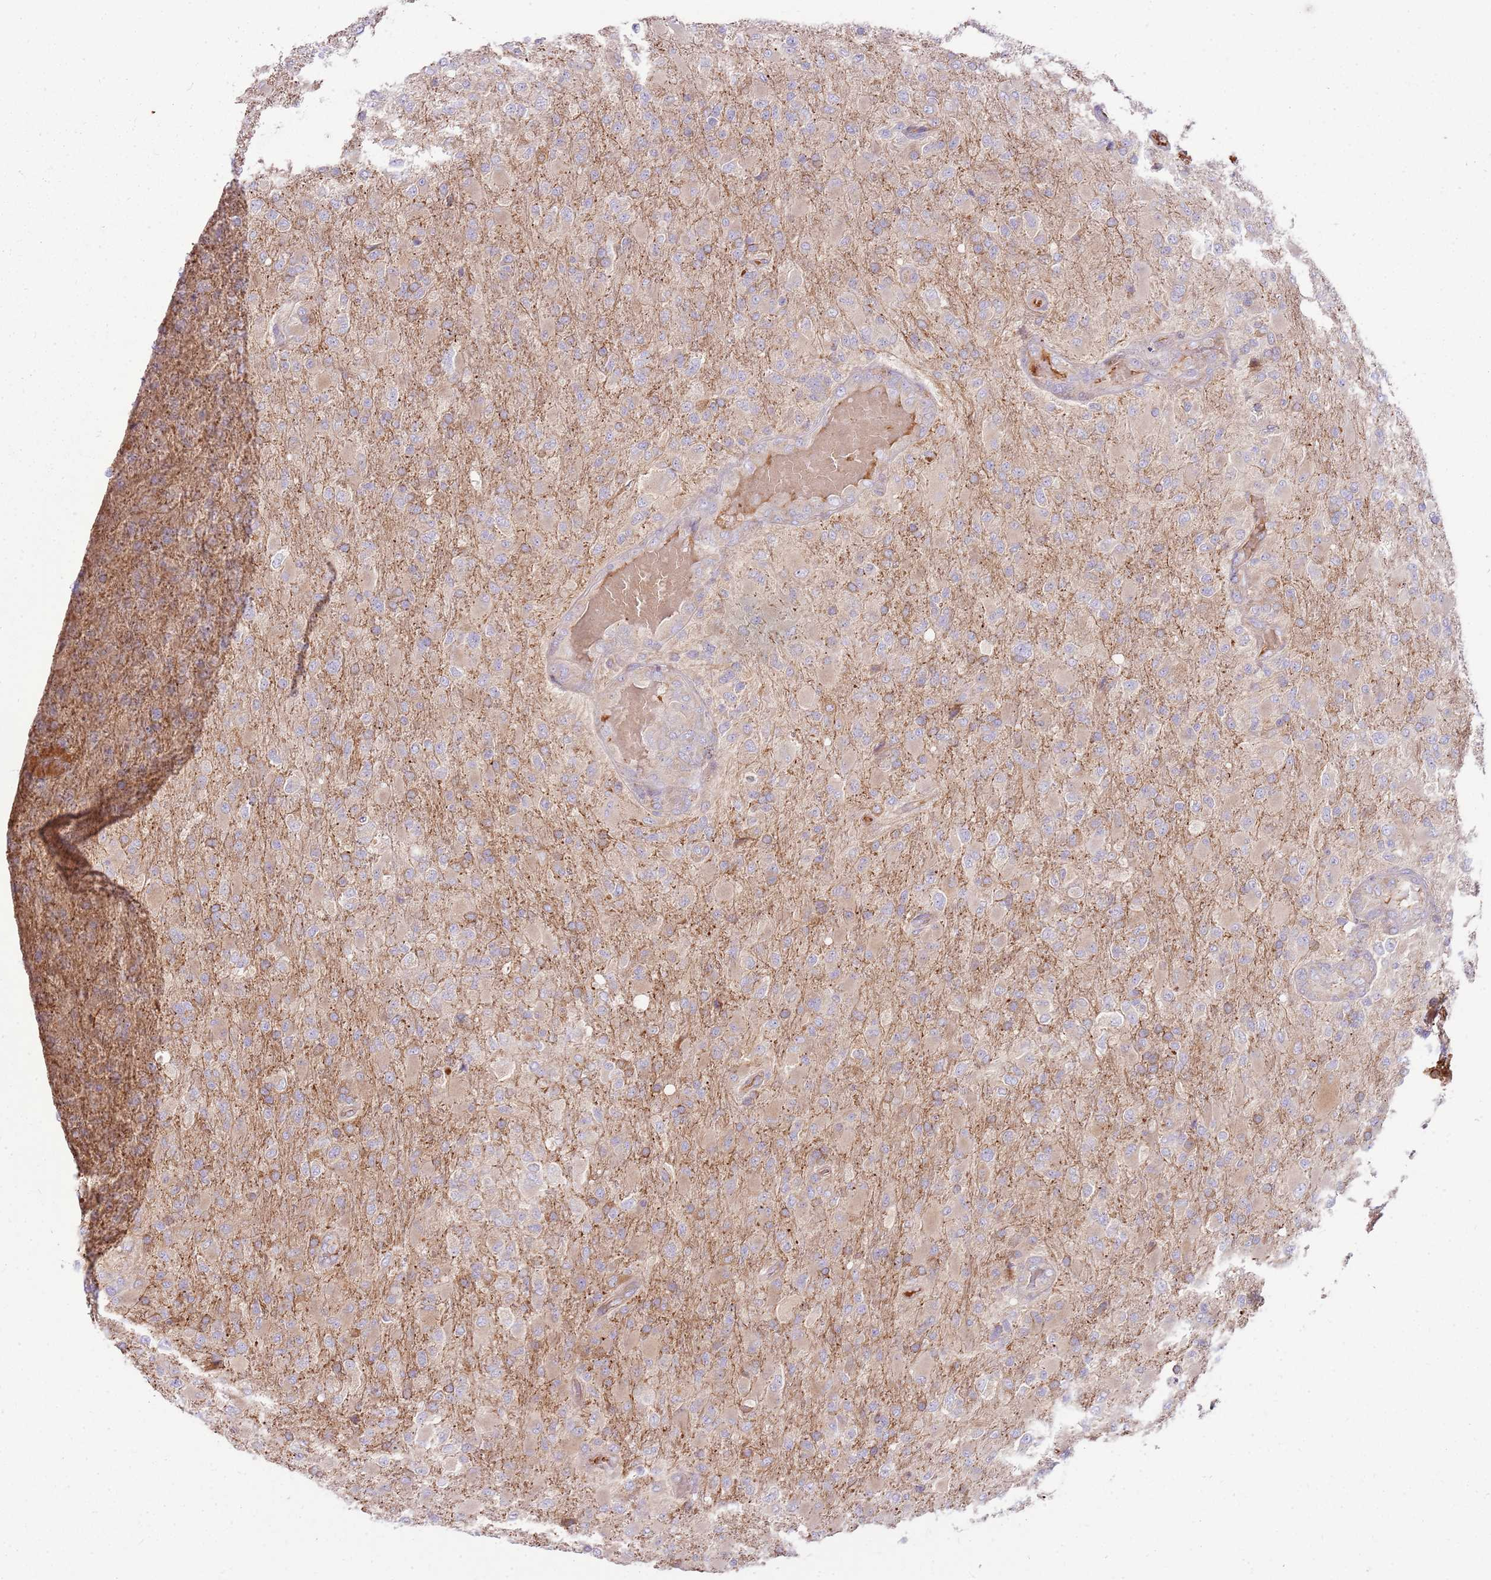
{"staining": {"intensity": "moderate", "quantity": "<25%", "location": "cytoplasmic/membranous"}, "tissue": "glioma", "cell_type": "Tumor cells", "image_type": "cancer", "snomed": [{"axis": "morphology", "description": "Glioma, malignant, Low grade"}, {"axis": "topography", "description": "Brain"}], "caption": "The micrograph displays a brown stain indicating the presence of a protein in the cytoplasmic/membranous of tumor cells in glioma.", "gene": "EMC1", "patient": {"sex": "male", "age": 65}}